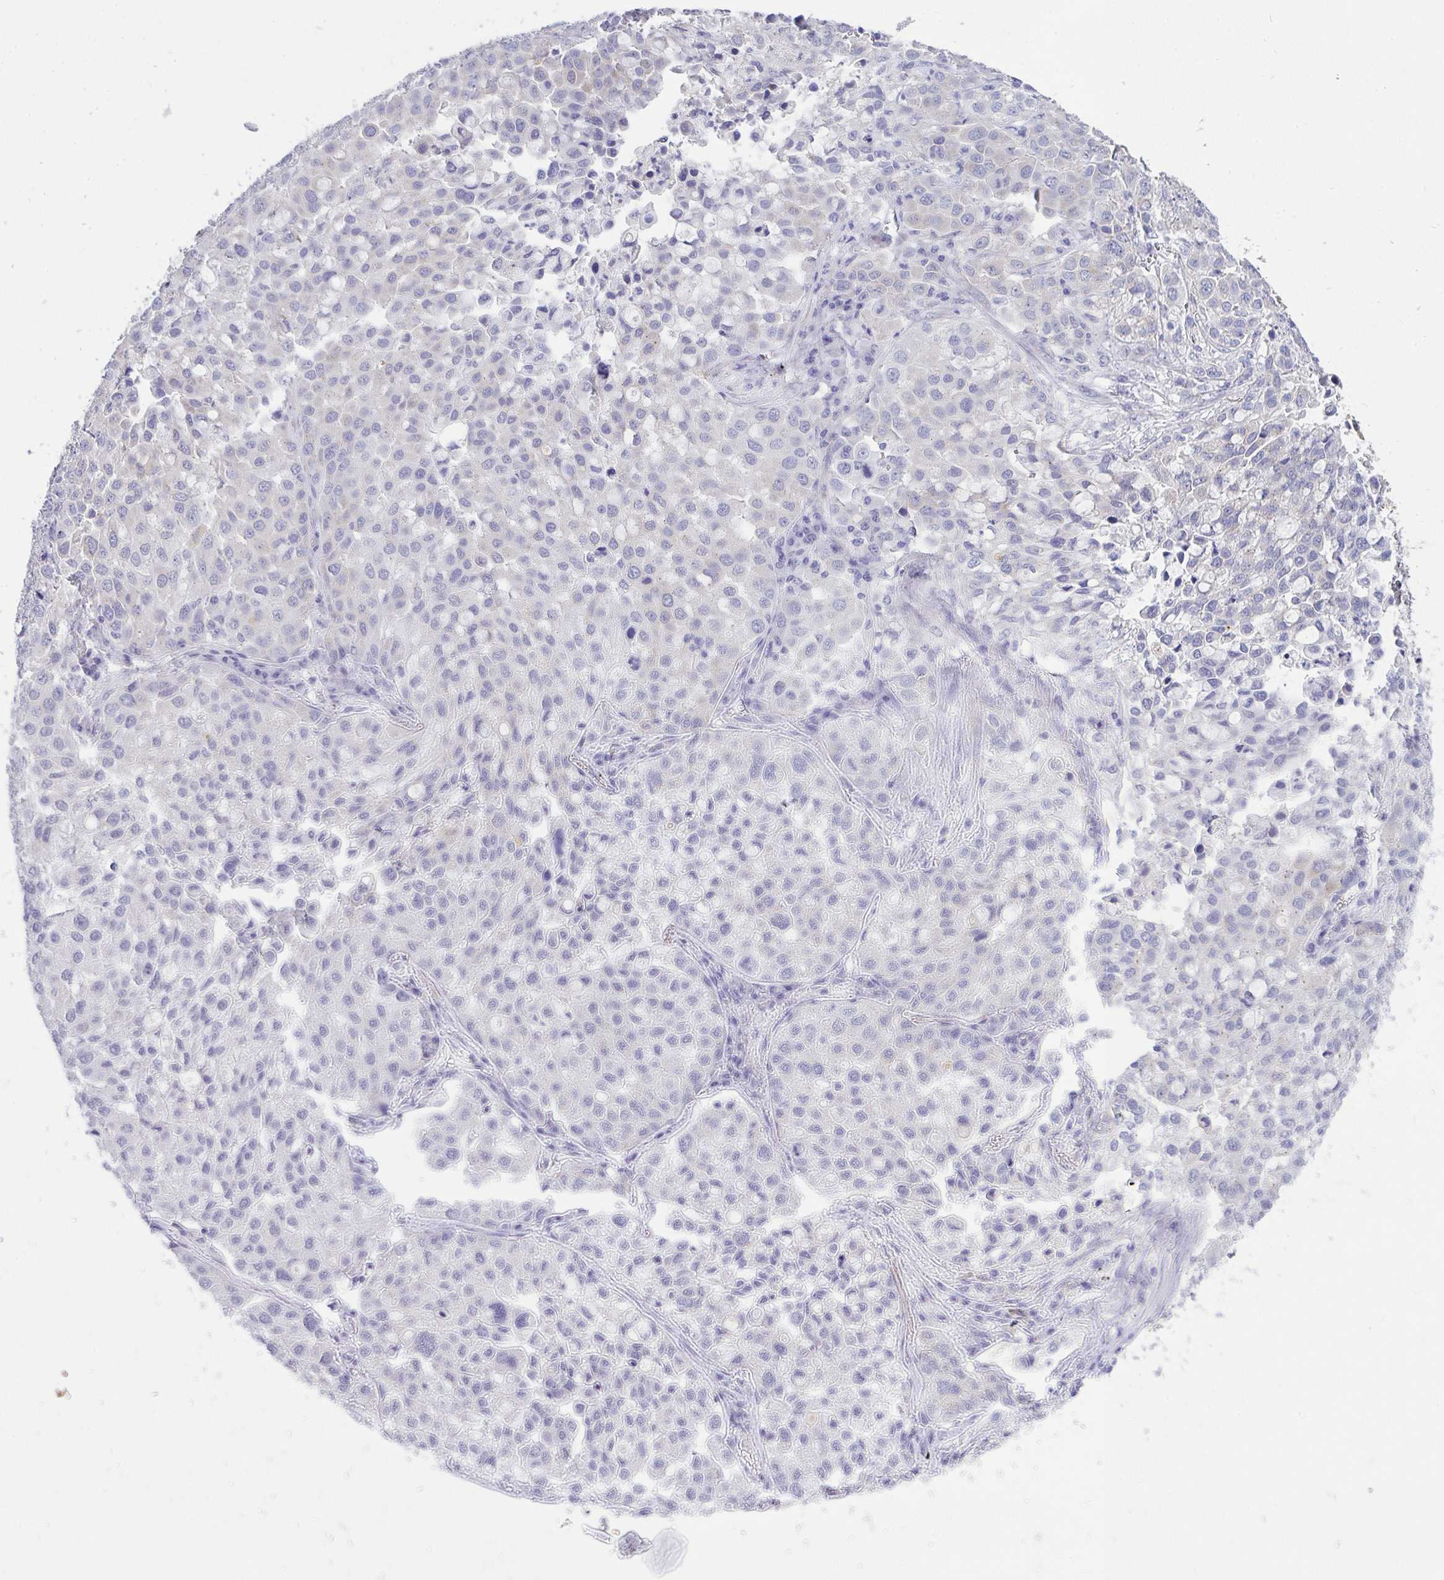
{"staining": {"intensity": "negative", "quantity": "none", "location": "none"}, "tissue": "lung cancer", "cell_type": "Tumor cells", "image_type": "cancer", "snomed": [{"axis": "morphology", "description": "Adenocarcinoma, NOS"}, {"axis": "morphology", "description": "Adenocarcinoma, metastatic, NOS"}, {"axis": "topography", "description": "Lymph node"}, {"axis": "topography", "description": "Lung"}], "caption": "Lung cancer (adenocarcinoma) was stained to show a protein in brown. There is no significant staining in tumor cells.", "gene": "VGLL3", "patient": {"sex": "female", "age": 65}}